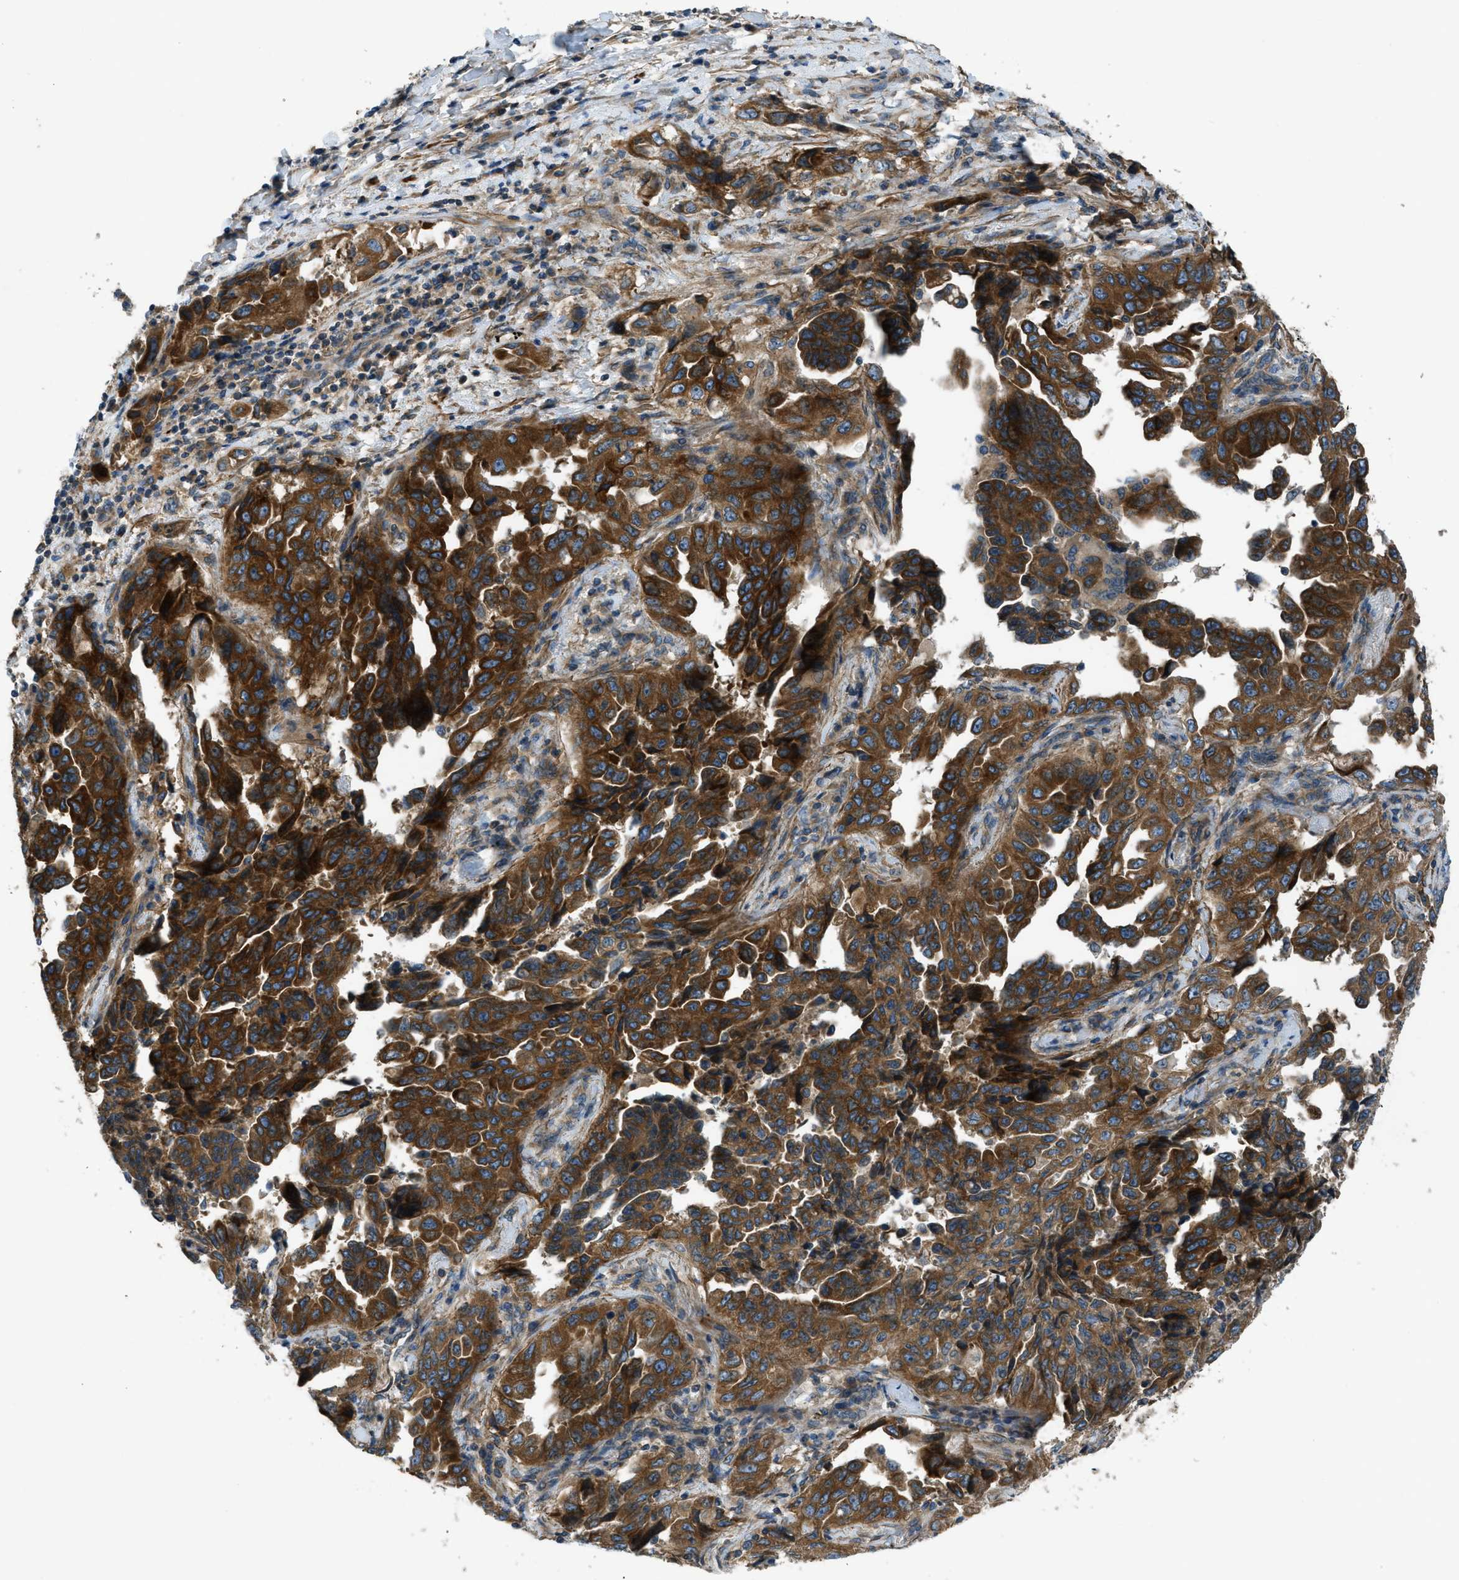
{"staining": {"intensity": "strong", "quantity": ">75%", "location": "cytoplasmic/membranous"}, "tissue": "lung cancer", "cell_type": "Tumor cells", "image_type": "cancer", "snomed": [{"axis": "morphology", "description": "Adenocarcinoma, NOS"}, {"axis": "topography", "description": "Lung"}], "caption": "DAB immunohistochemical staining of human lung cancer (adenocarcinoma) reveals strong cytoplasmic/membranous protein positivity in about >75% of tumor cells.", "gene": "VEZT", "patient": {"sex": "female", "age": 51}}